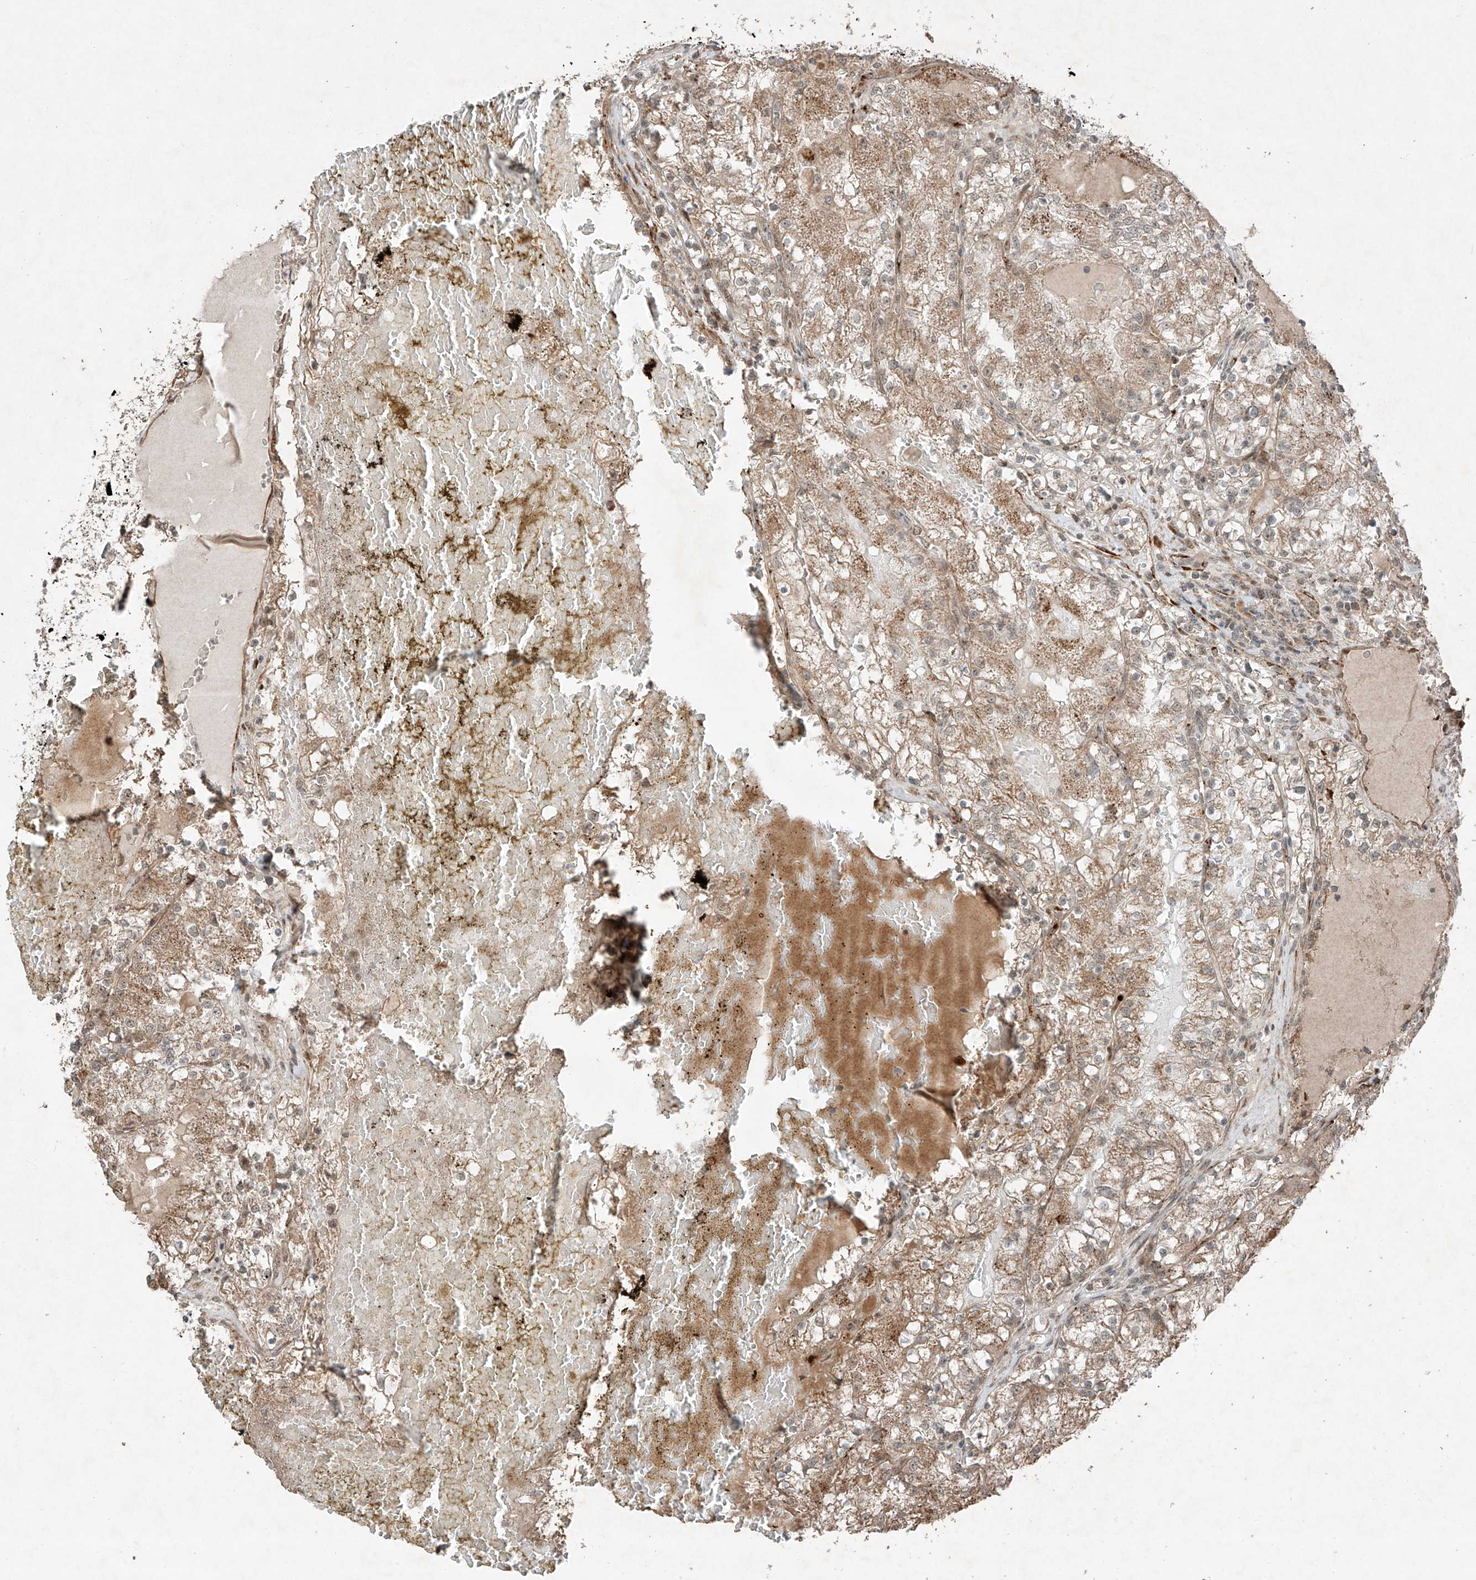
{"staining": {"intensity": "moderate", "quantity": "25%-75%", "location": "cytoplasmic/membranous"}, "tissue": "renal cancer", "cell_type": "Tumor cells", "image_type": "cancer", "snomed": [{"axis": "morphology", "description": "Normal tissue, NOS"}, {"axis": "morphology", "description": "Adenocarcinoma, NOS"}, {"axis": "topography", "description": "Kidney"}], "caption": "This is a histology image of IHC staining of adenocarcinoma (renal), which shows moderate staining in the cytoplasmic/membranous of tumor cells.", "gene": "ZNF620", "patient": {"sex": "male", "age": 68}}